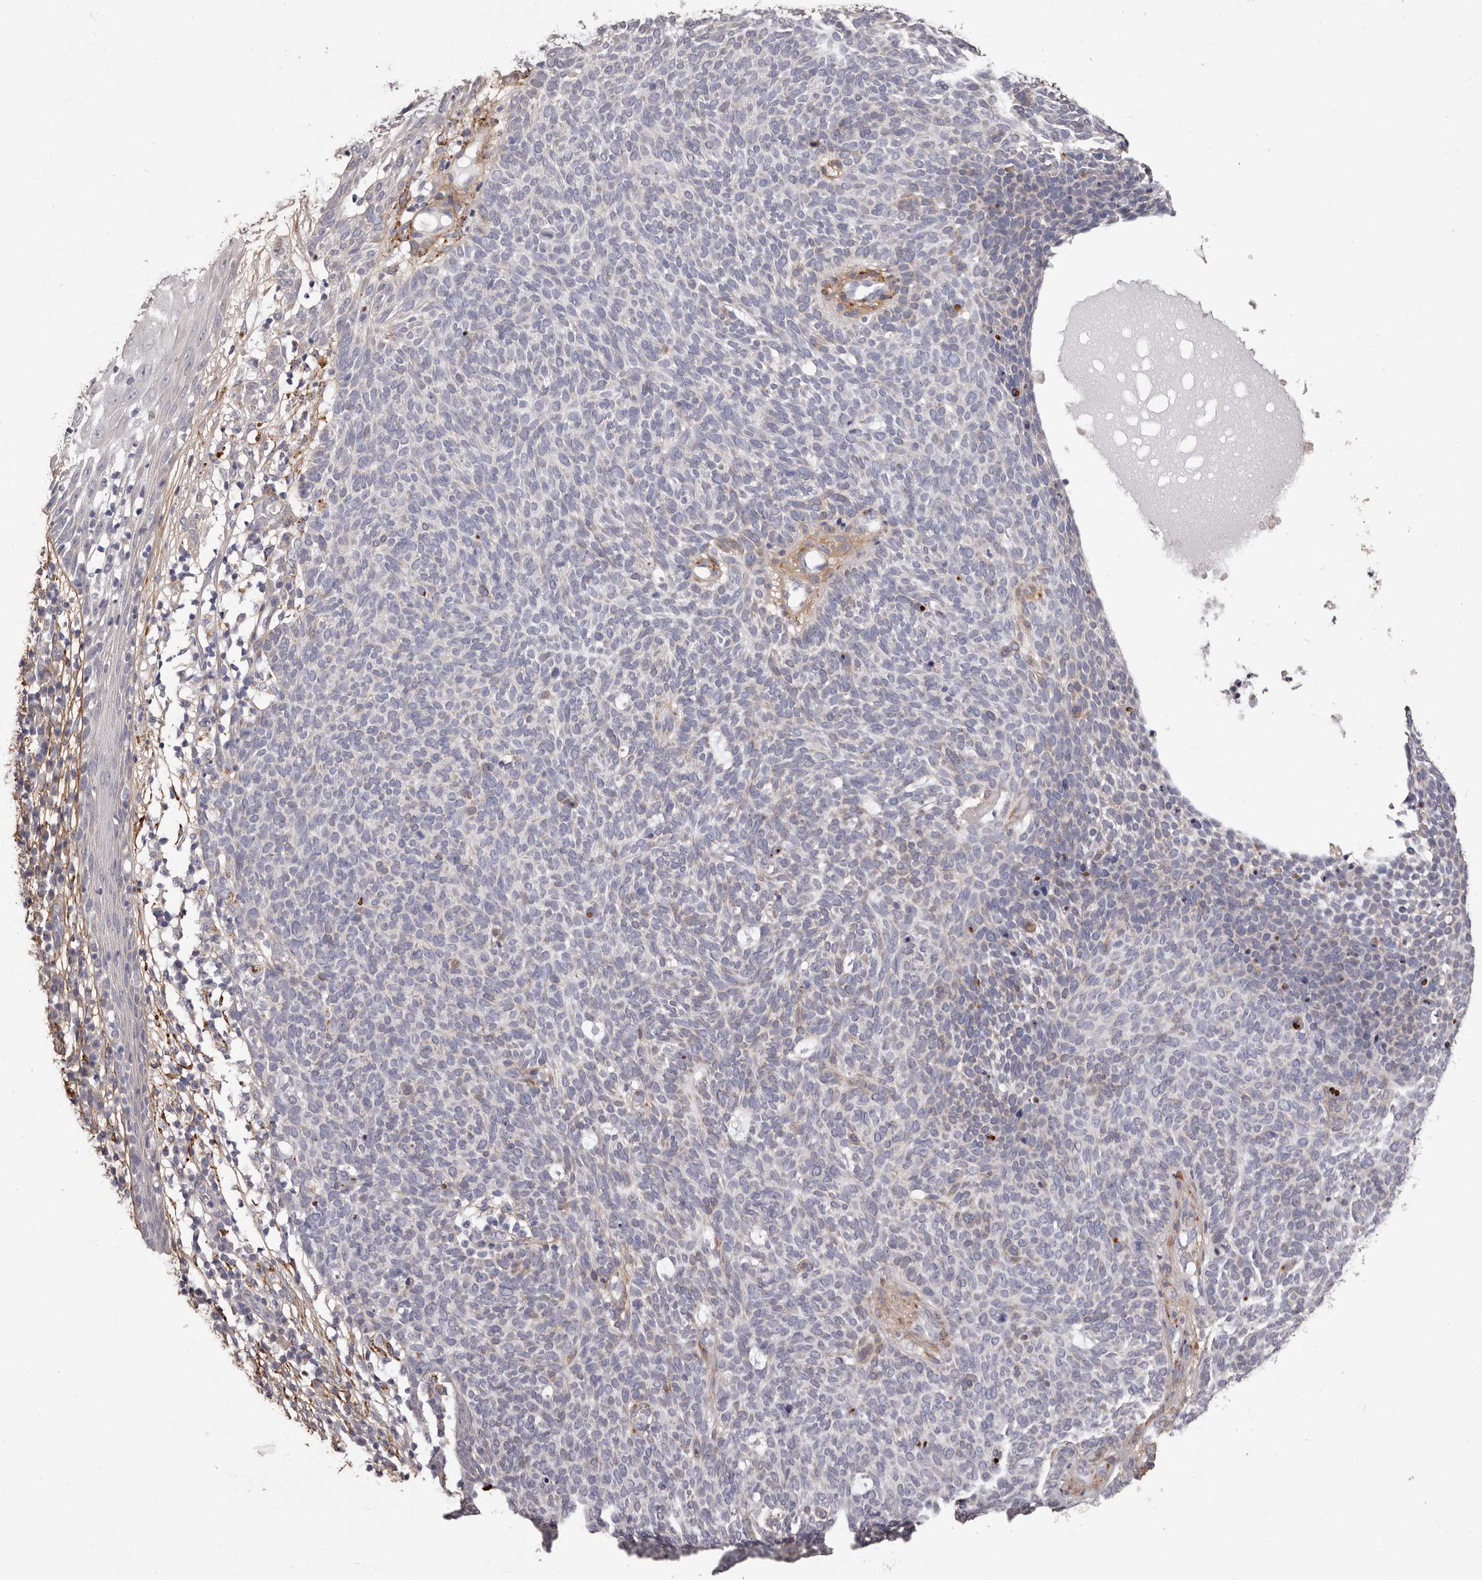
{"staining": {"intensity": "negative", "quantity": "none", "location": "none"}, "tissue": "skin cancer", "cell_type": "Tumor cells", "image_type": "cancer", "snomed": [{"axis": "morphology", "description": "Squamous cell carcinoma, NOS"}, {"axis": "topography", "description": "Skin"}], "caption": "Human squamous cell carcinoma (skin) stained for a protein using immunohistochemistry exhibits no expression in tumor cells.", "gene": "COL6A1", "patient": {"sex": "female", "age": 90}}